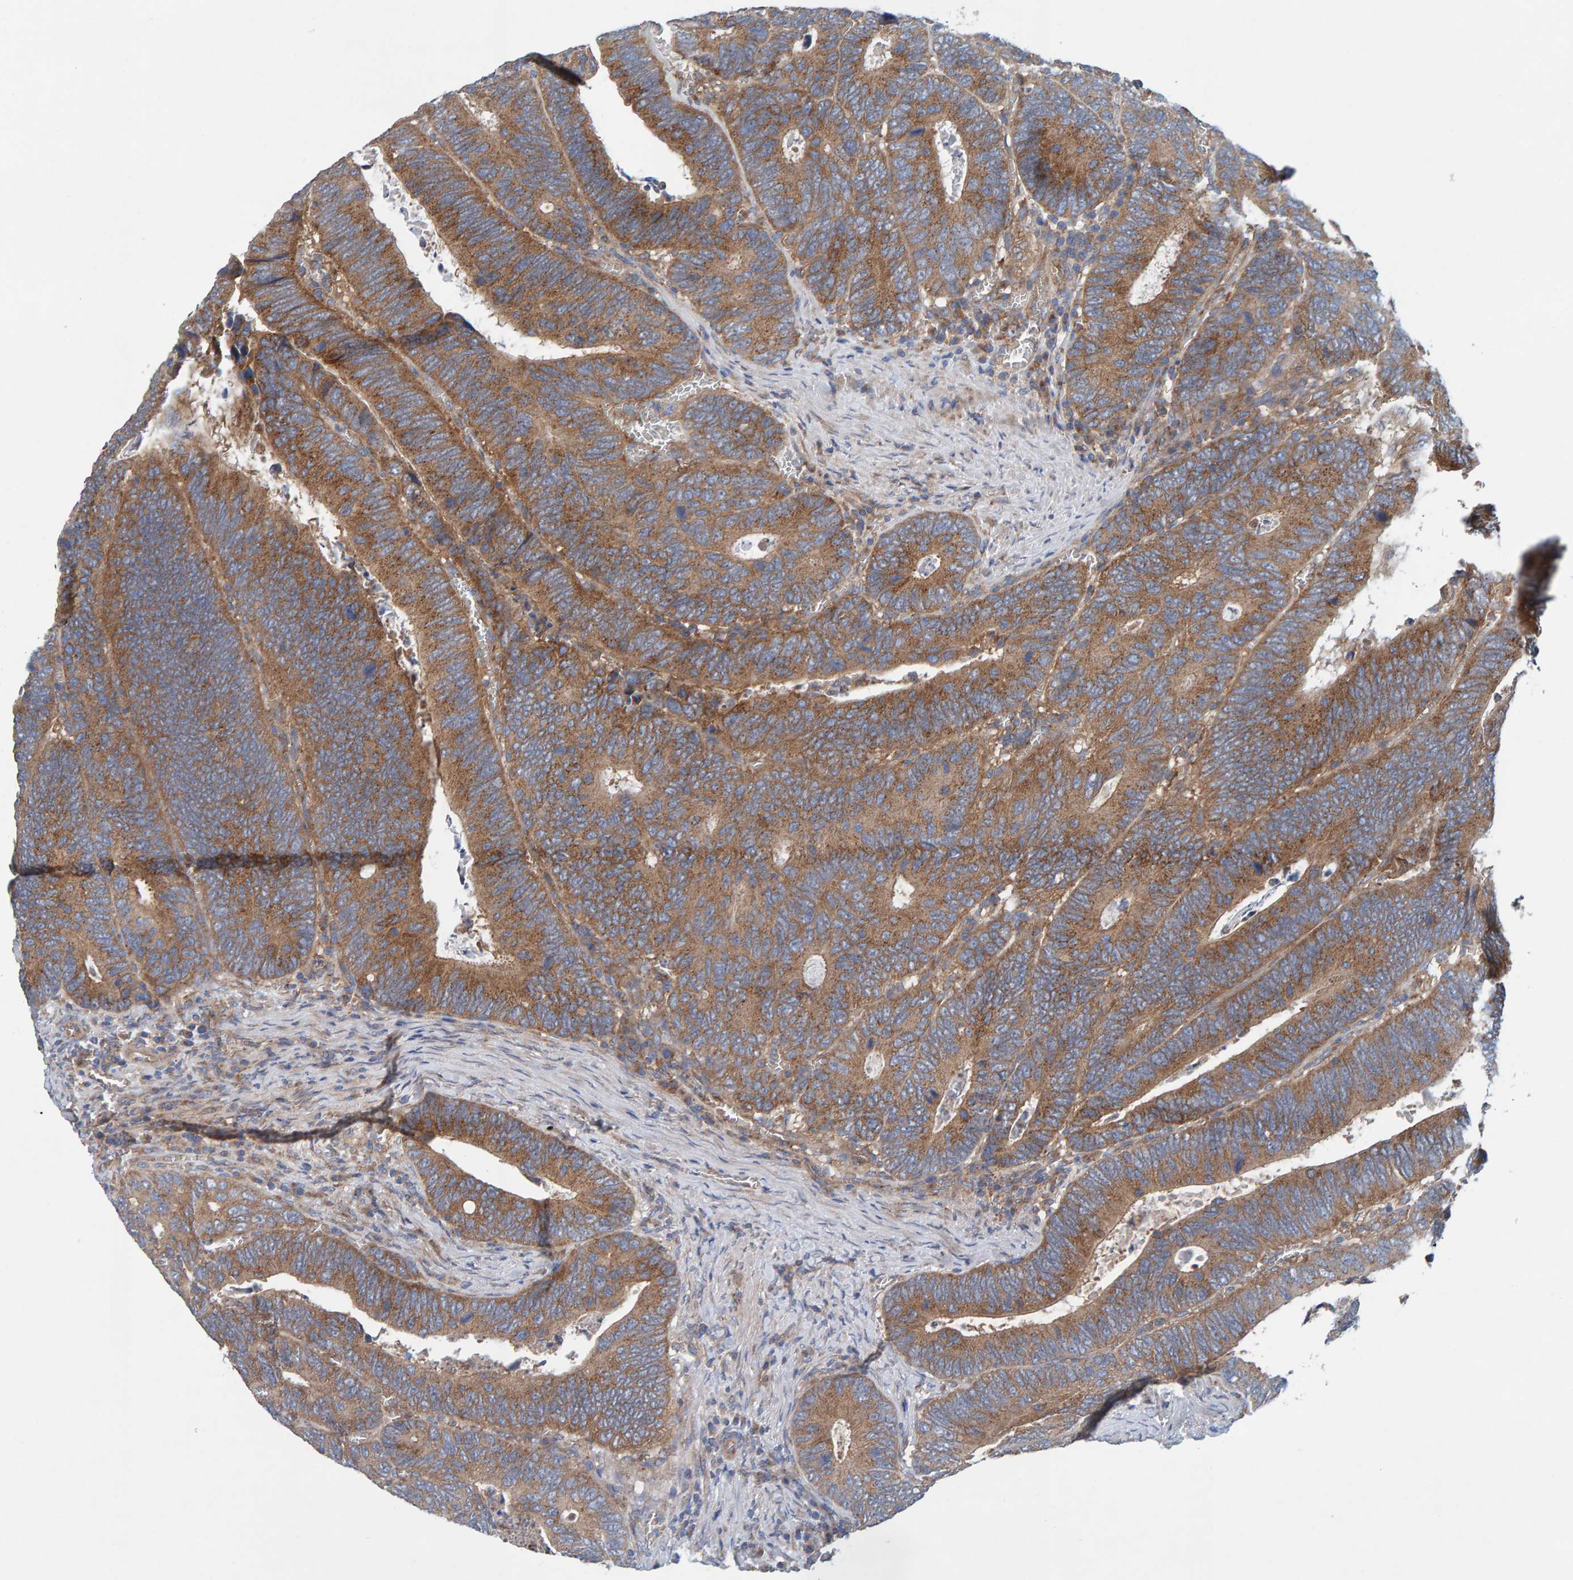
{"staining": {"intensity": "moderate", "quantity": ">75%", "location": "cytoplasmic/membranous"}, "tissue": "colorectal cancer", "cell_type": "Tumor cells", "image_type": "cancer", "snomed": [{"axis": "morphology", "description": "Inflammation, NOS"}, {"axis": "morphology", "description": "Adenocarcinoma, NOS"}, {"axis": "topography", "description": "Colon"}], "caption": "Colorectal cancer (adenocarcinoma) stained for a protein demonstrates moderate cytoplasmic/membranous positivity in tumor cells.", "gene": "MKLN1", "patient": {"sex": "male", "age": 72}}